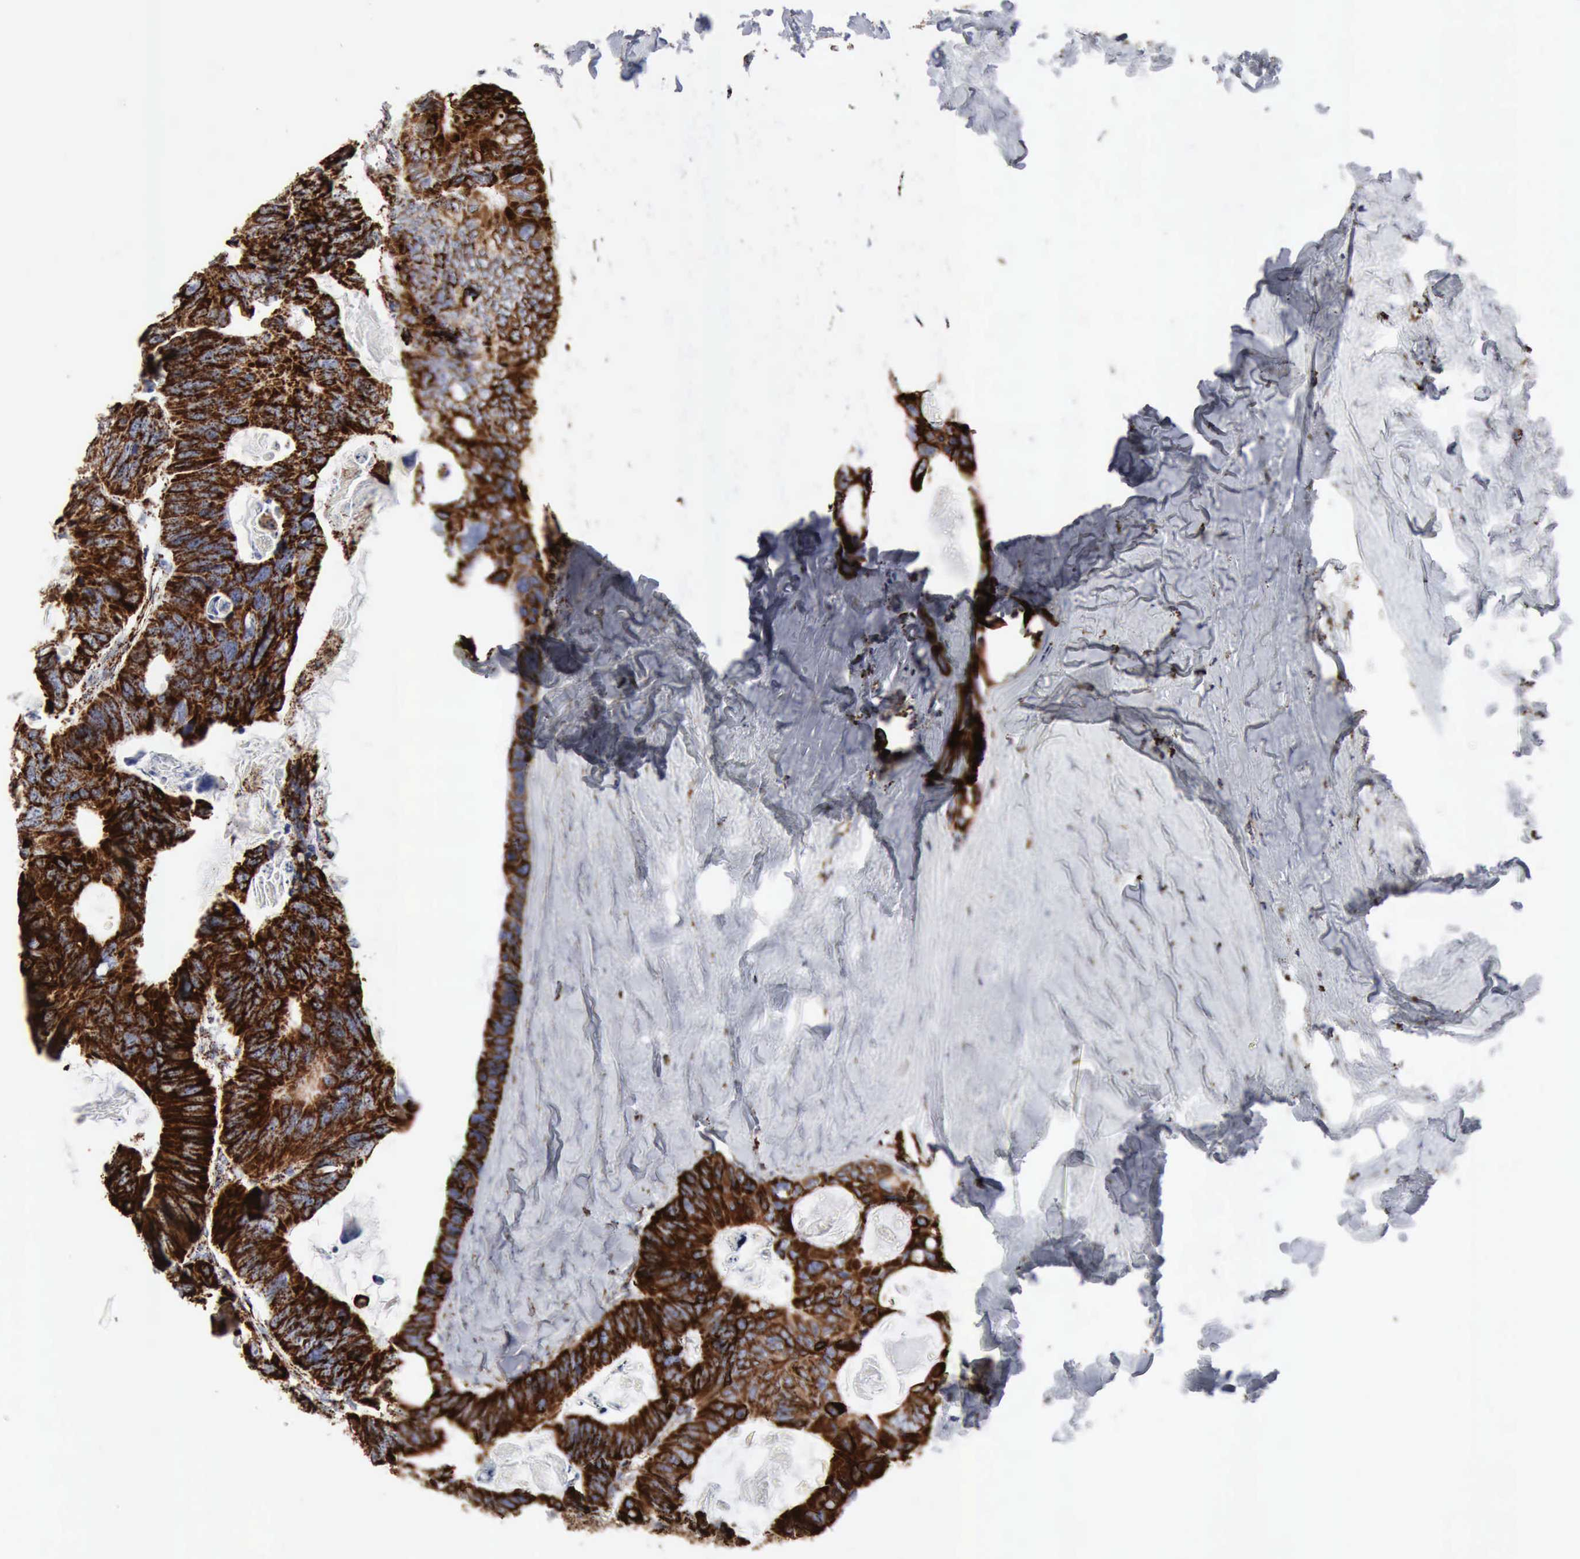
{"staining": {"intensity": "strong", "quantity": ">75%", "location": "cytoplasmic/membranous"}, "tissue": "colorectal cancer", "cell_type": "Tumor cells", "image_type": "cancer", "snomed": [{"axis": "morphology", "description": "Adenocarcinoma, NOS"}, {"axis": "topography", "description": "Colon"}], "caption": "A micrograph of human colorectal cancer (adenocarcinoma) stained for a protein reveals strong cytoplasmic/membranous brown staining in tumor cells. (DAB (3,3'-diaminobenzidine) IHC, brown staining for protein, blue staining for nuclei).", "gene": "ACO2", "patient": {"sex": "female", "age": 55}}